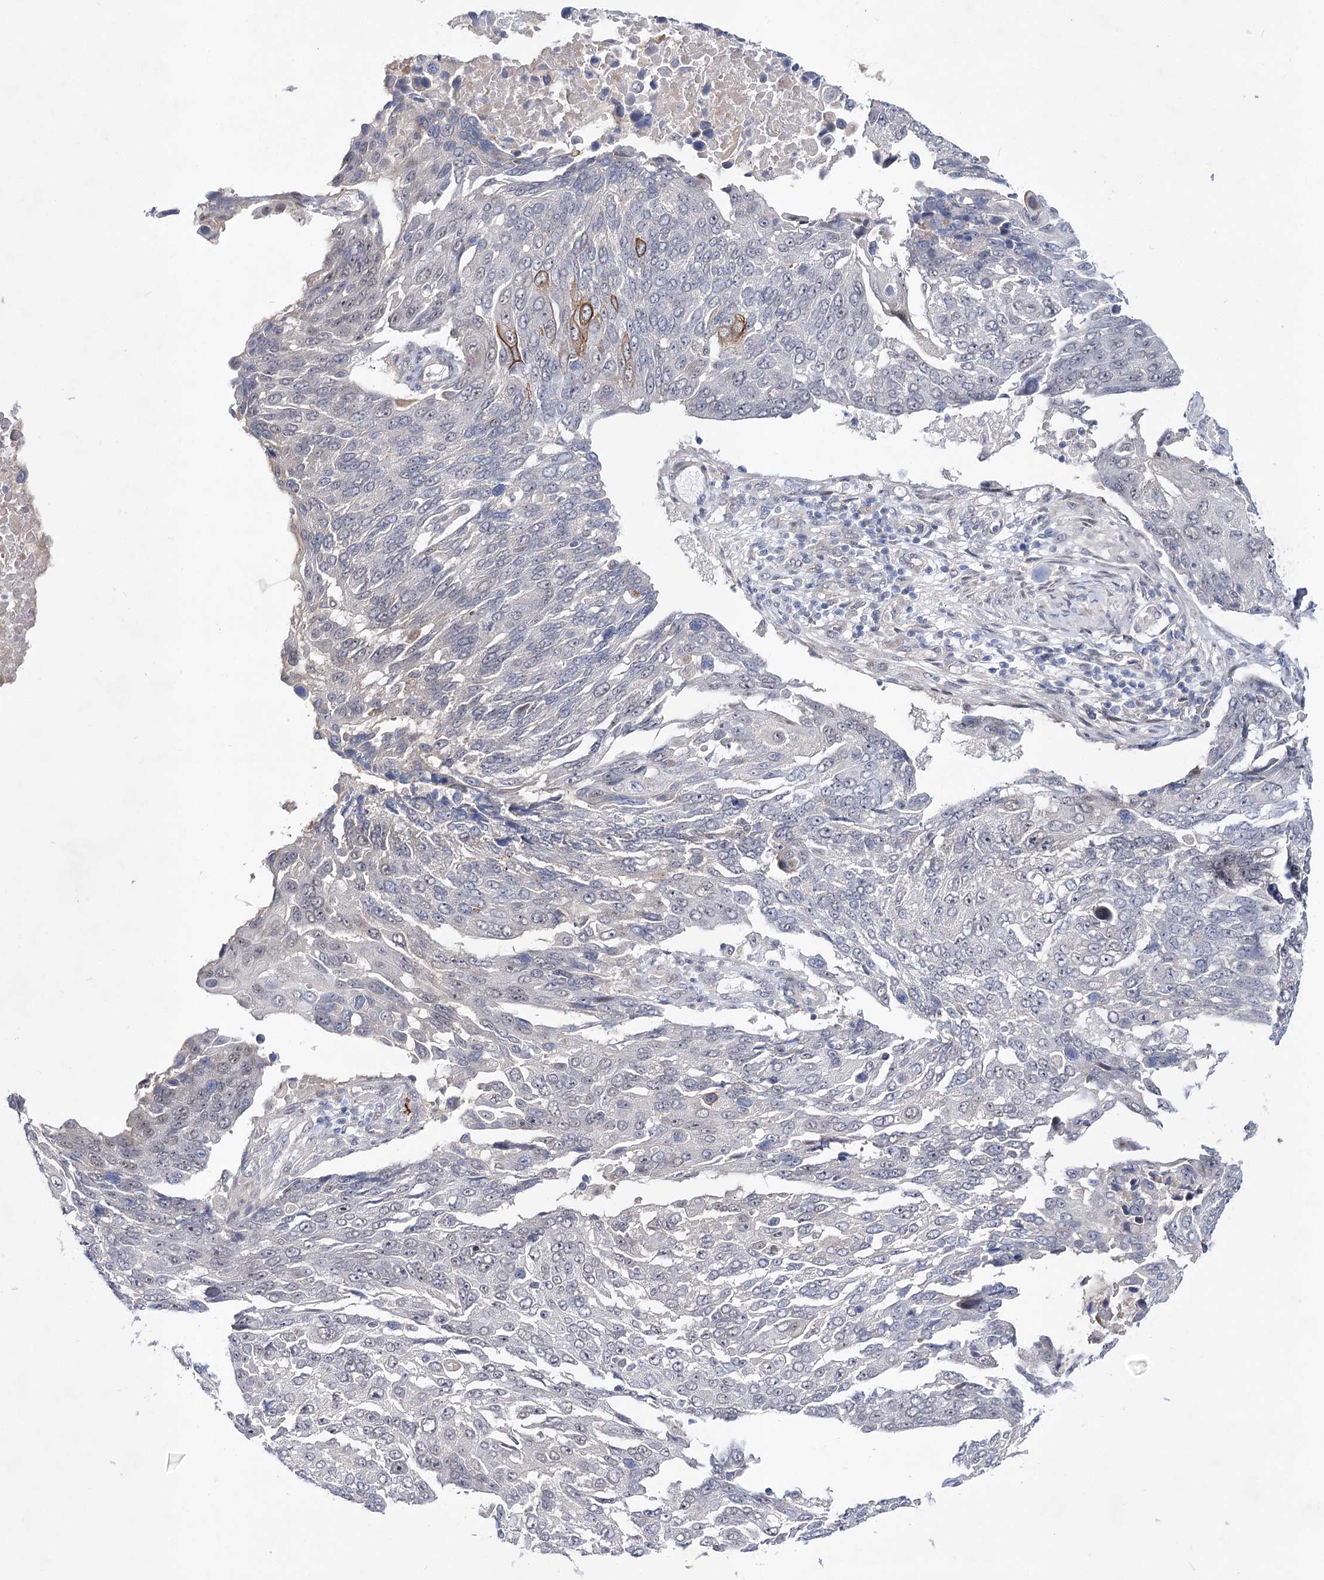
{"staining": {"intensity": "negative", "quantity": "none", "location": "none"}, "tissue": "lung cancer", "cell_type": "Tumor cells", "image_type": "cancer", "snomed": [{"axis": "morphology", "description": "Squamous cell carcinoma, NOS"}, {"axis": "topography", "description": "Lung"}], "caption": "Immunohistochemistry image of human squamous cell carcinoma (lung) stained for a protein (brown), which exhibits no expression in tumor cells. (DAB IHC, high magnification).", "gene": "ARHGAP32", "patient": {"sex": "male", "age": 66}}